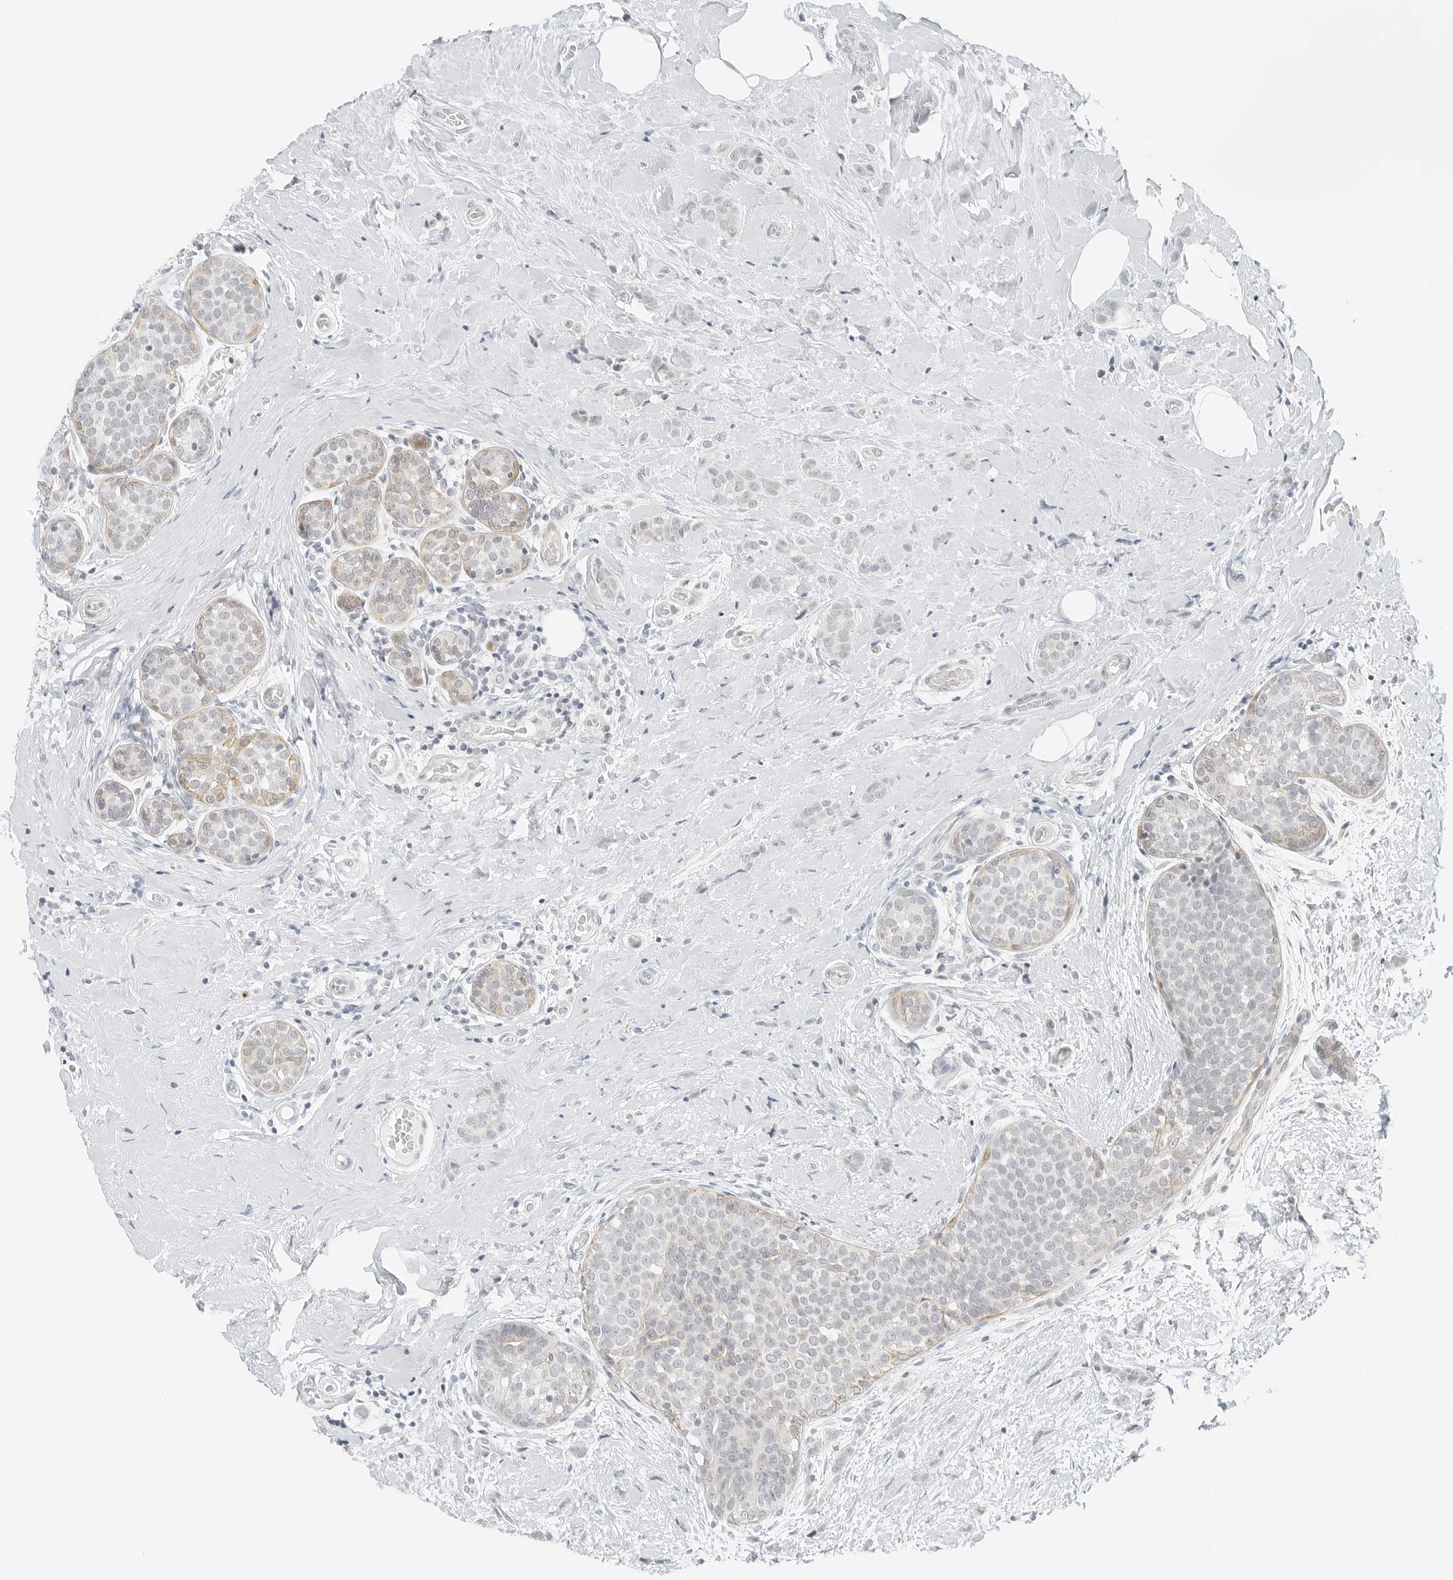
{"staining": {"intensity": "negative", "quantity": "none", "location": "none"}, "tissue": "breast cancer", "cell_type": "Tumor cells", "image_type": "cancer", "snomed": [{"axis": "morphology", "description": "Lobular carcinoma, in situ"}, {"axis": "morphology", "description": "Lobular carcinoma"}, {"axis": "topography", "description": "Breast"}], "caption": "A histopathology image of lobular carcinoma (breast) stained for a protein displays no brown staining in tumor cells. (DAB immunohistochemistry (IHC) visualized using brightfield microscopy, high magnification).", "gene": "CCSAP", "patient": {"sex": "female", "age": 41}}